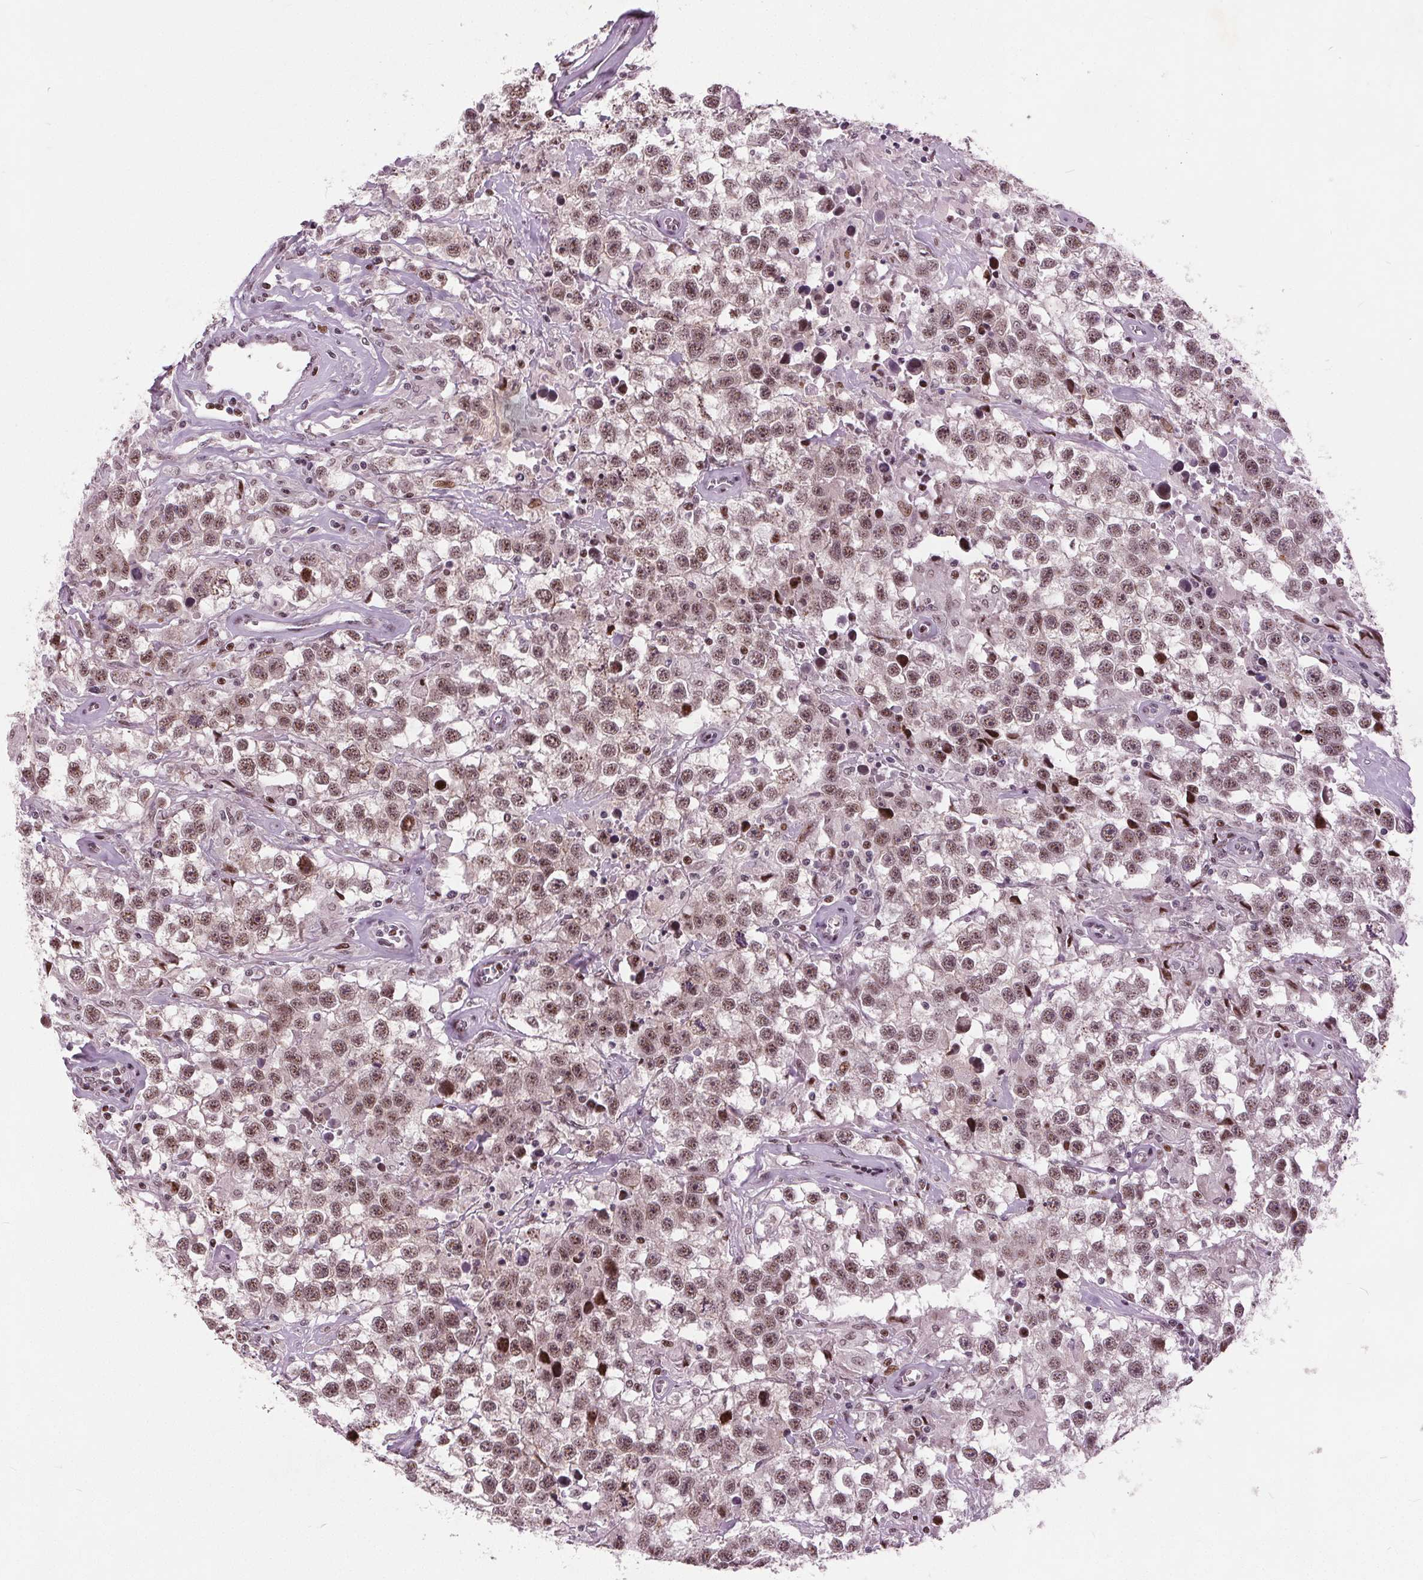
{"staining": {"intensity": "moderate", "quantity": ">75%", "location": "nuclear"}, "tissue": "testis cancer", "cell_type": "Tumor cells", "image_type": "cancer", "snomed": [{"axis": "morphology", "description": "Seminoma, NOS"}, {"axis": "topography", "description": "Testis"}], "caption": "High-magnification brightfield microscopy of testis cancer stained with DAB (brown) and counterstained with hematoxylin (blue). tumor cells exhibit moderate nuclear expression is appreciated in about>75% of cells. (brown staining indicates protein expression, while blue staining denotes nuclei).", "gene": "TTC34", "patient": {"sex": "male", "age": 43}}